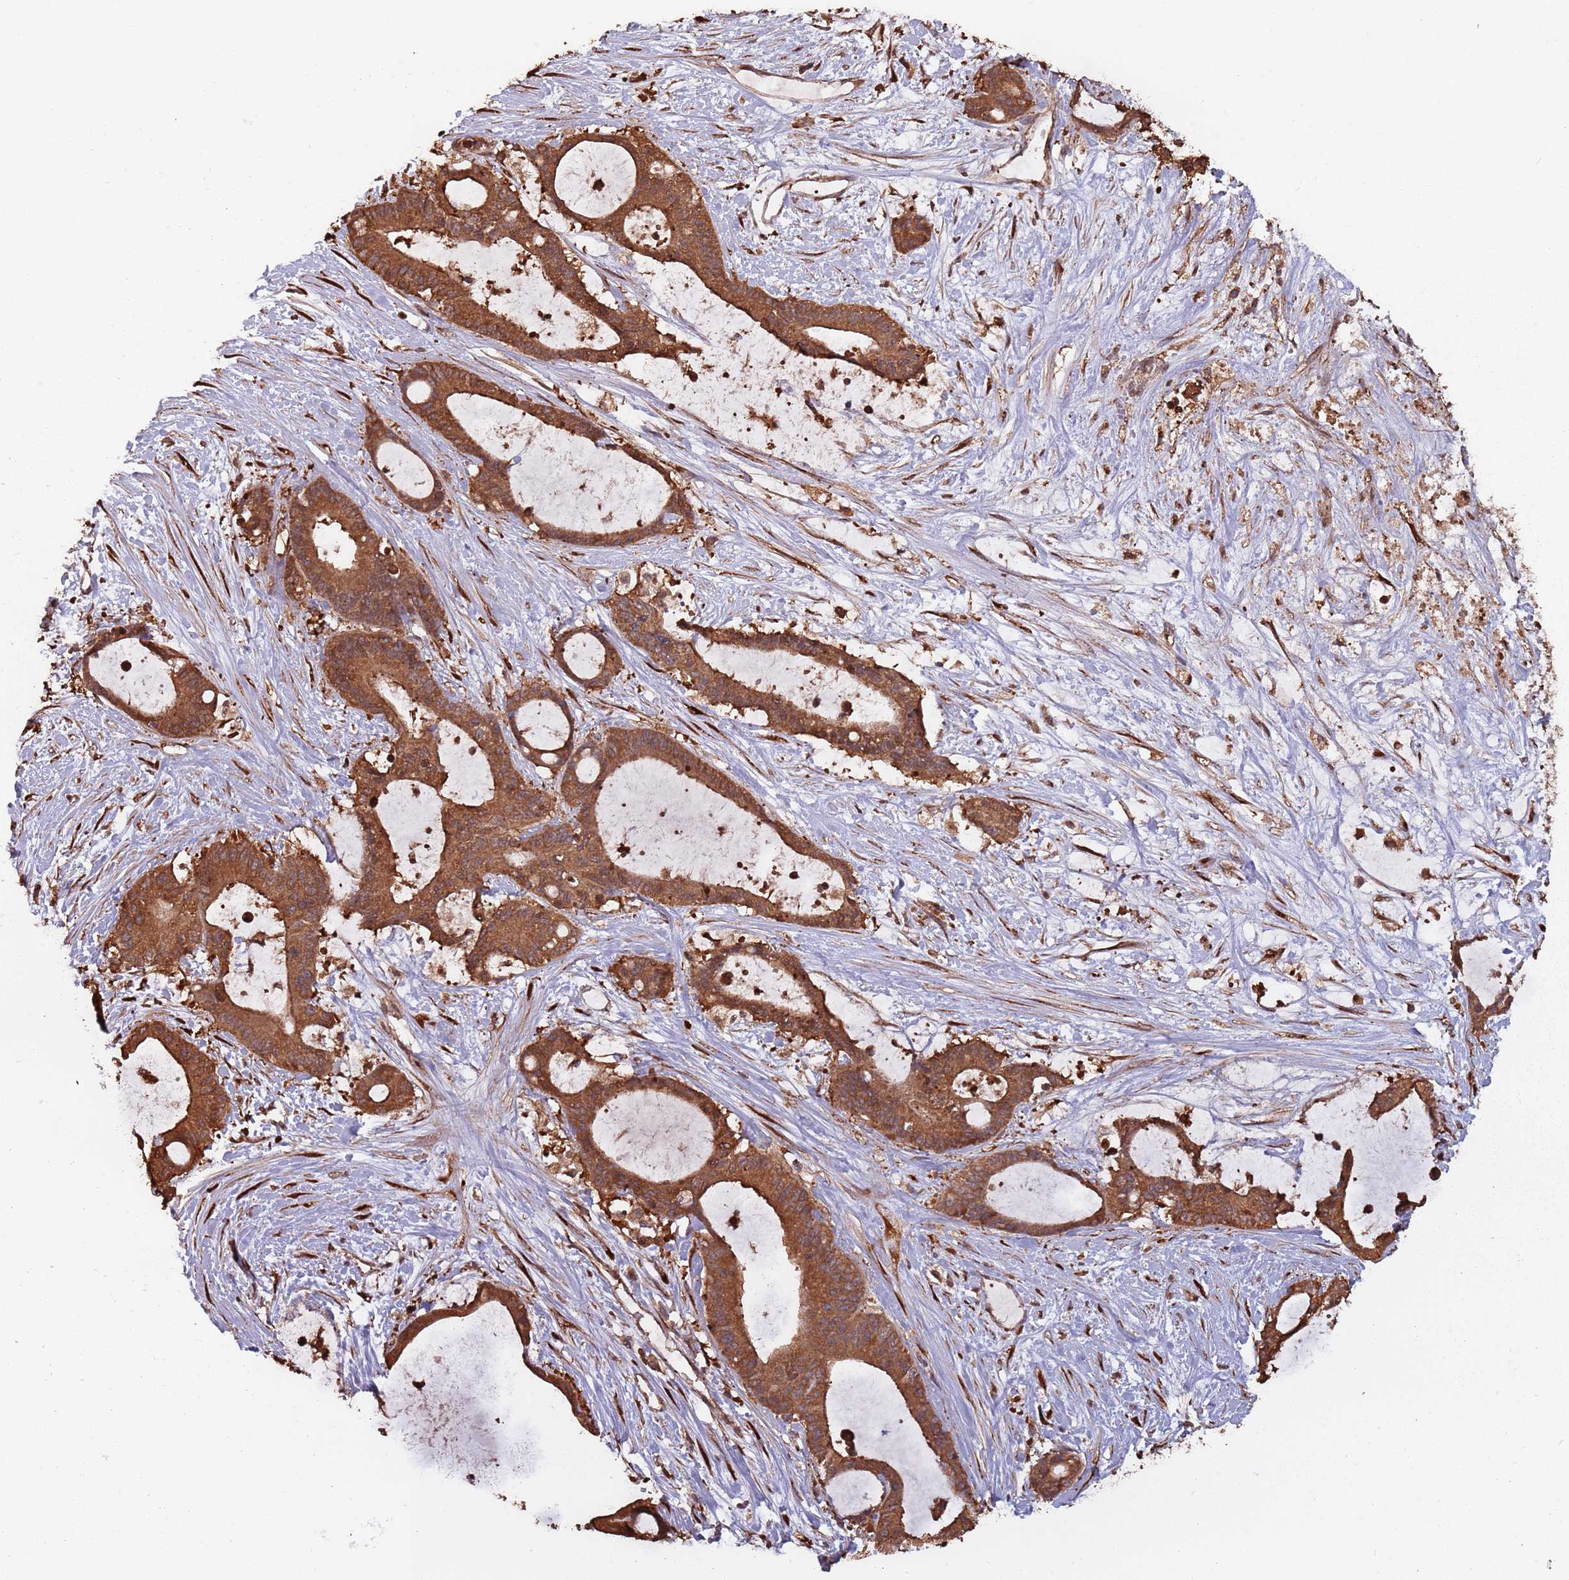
{"staining": {"intensity": "strong", "quantity": ">75%", "location": "cytoplasmic/membranous"}, "tissue": "liver cancer", "cell_type": "Tumor cells", "image_type": "cancer", "snomed": [{"axis": "morphology", "description": "Normal tissue, NOS"}, {"axis": "morphology", "description": "Cholangiocarcinoma"}, {"axis": "topography", "description": "Liver"}, {"axis": "topography", "description": "Peripheral nerve tissue"}], "caption": "Protein analysis of liver cancer (cholangiocarcinoma) tissue shows strong cytoplasmic/membranous expression in approximately >75% of tumor cells.", "gene": "COG4", "patient": {"sex": "female", "age": 73}}